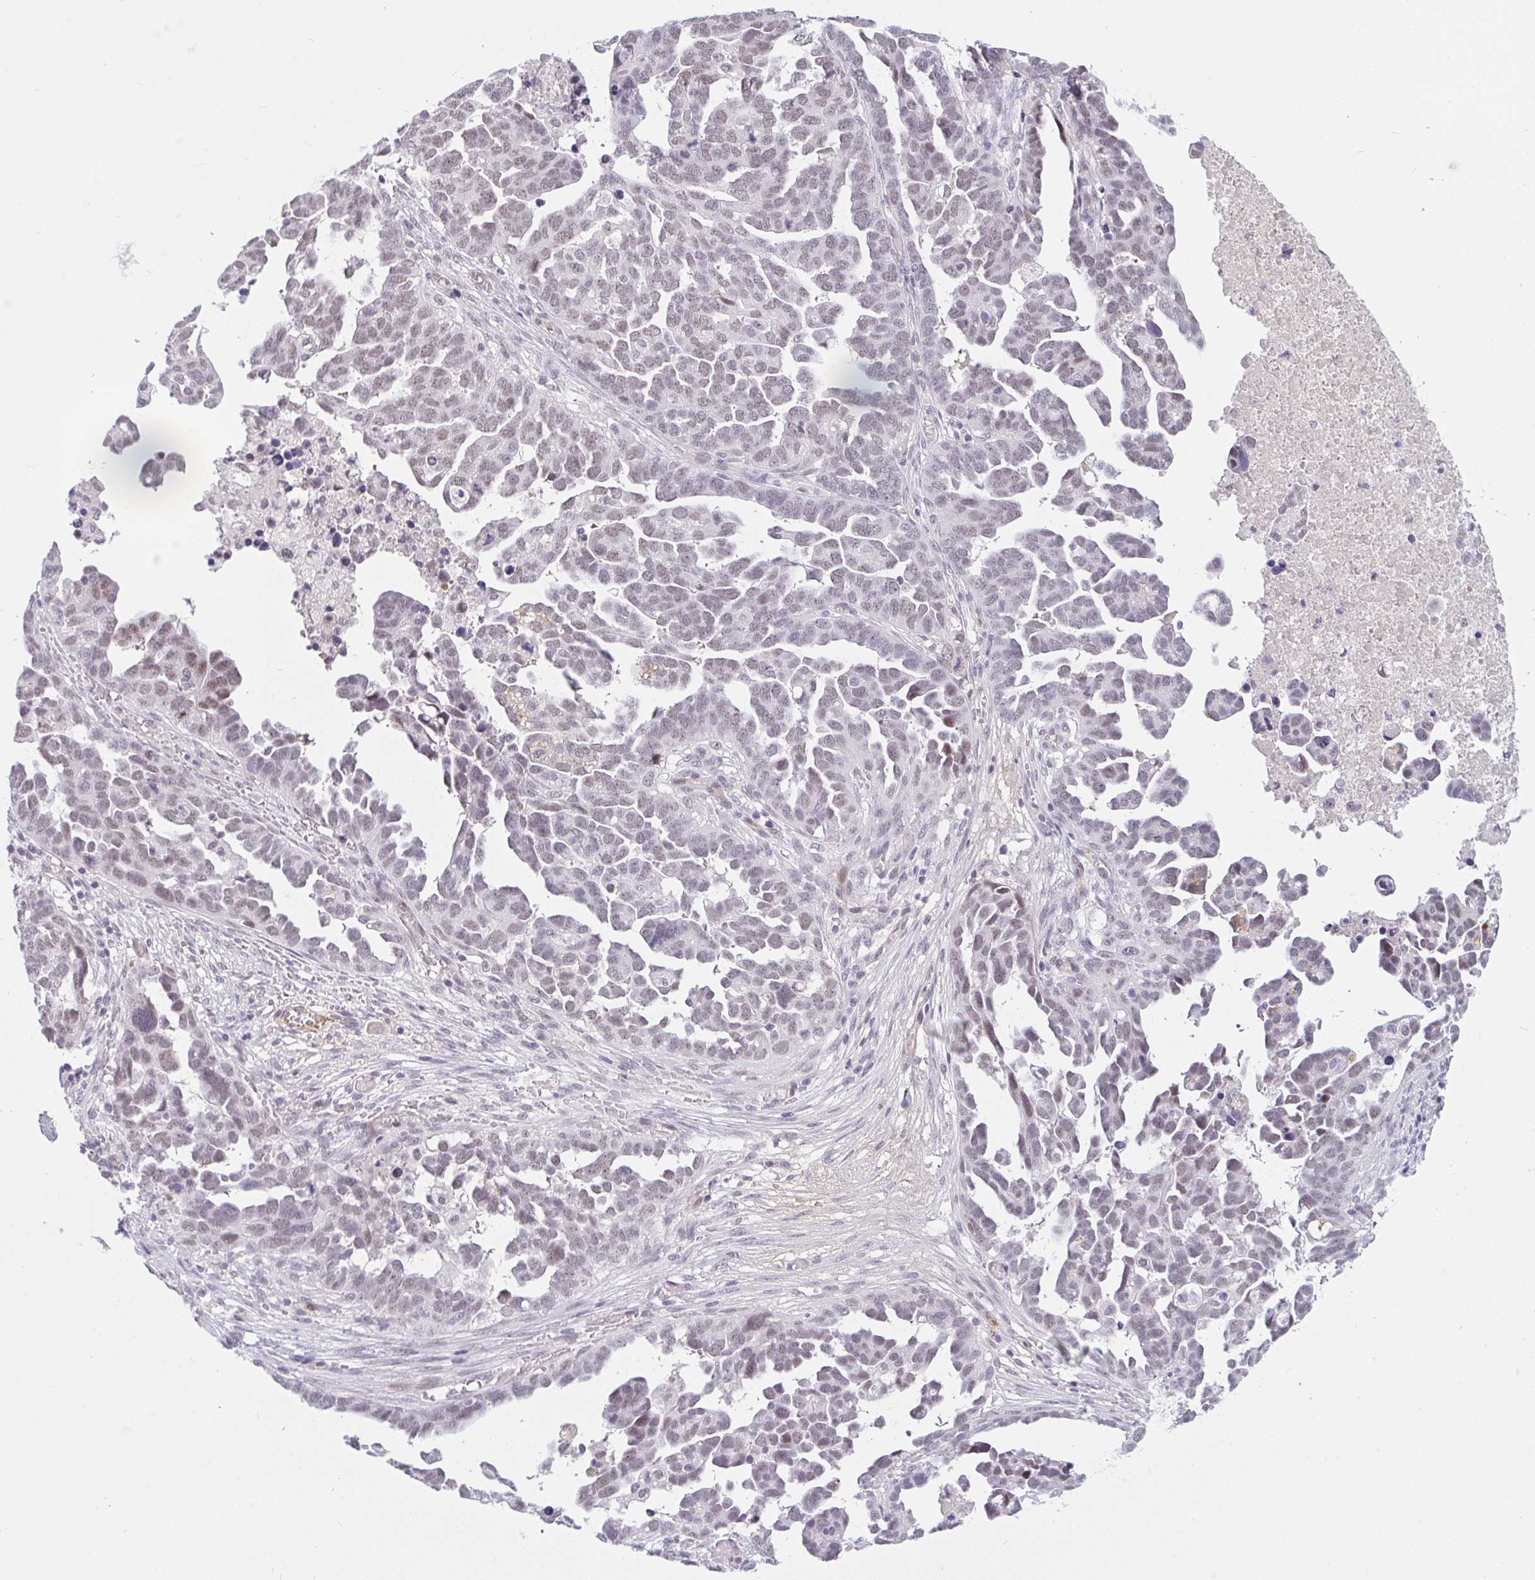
{"staining": {"intensity": "weak", "quantity": ">75%", "location": "nuclear"}, "tissue": "ovarian cancer", "cell_type": "Tumor cells", "image_type": "cancer", "snomed": [{"axis": "morphology", "description": "Cystadenocarcinoma, serous, NOS"}, {"axis": "topography", "description": "Ovary"}], "caption": "Immunohistochemistry of human ovarian cancer (serous cystadenocarcinoma) displays low levels of weak nuclear expression in about >75% of tumor cells.", "gene": "DSCAML1", "patient": {"sex": "female", "age": 54}}